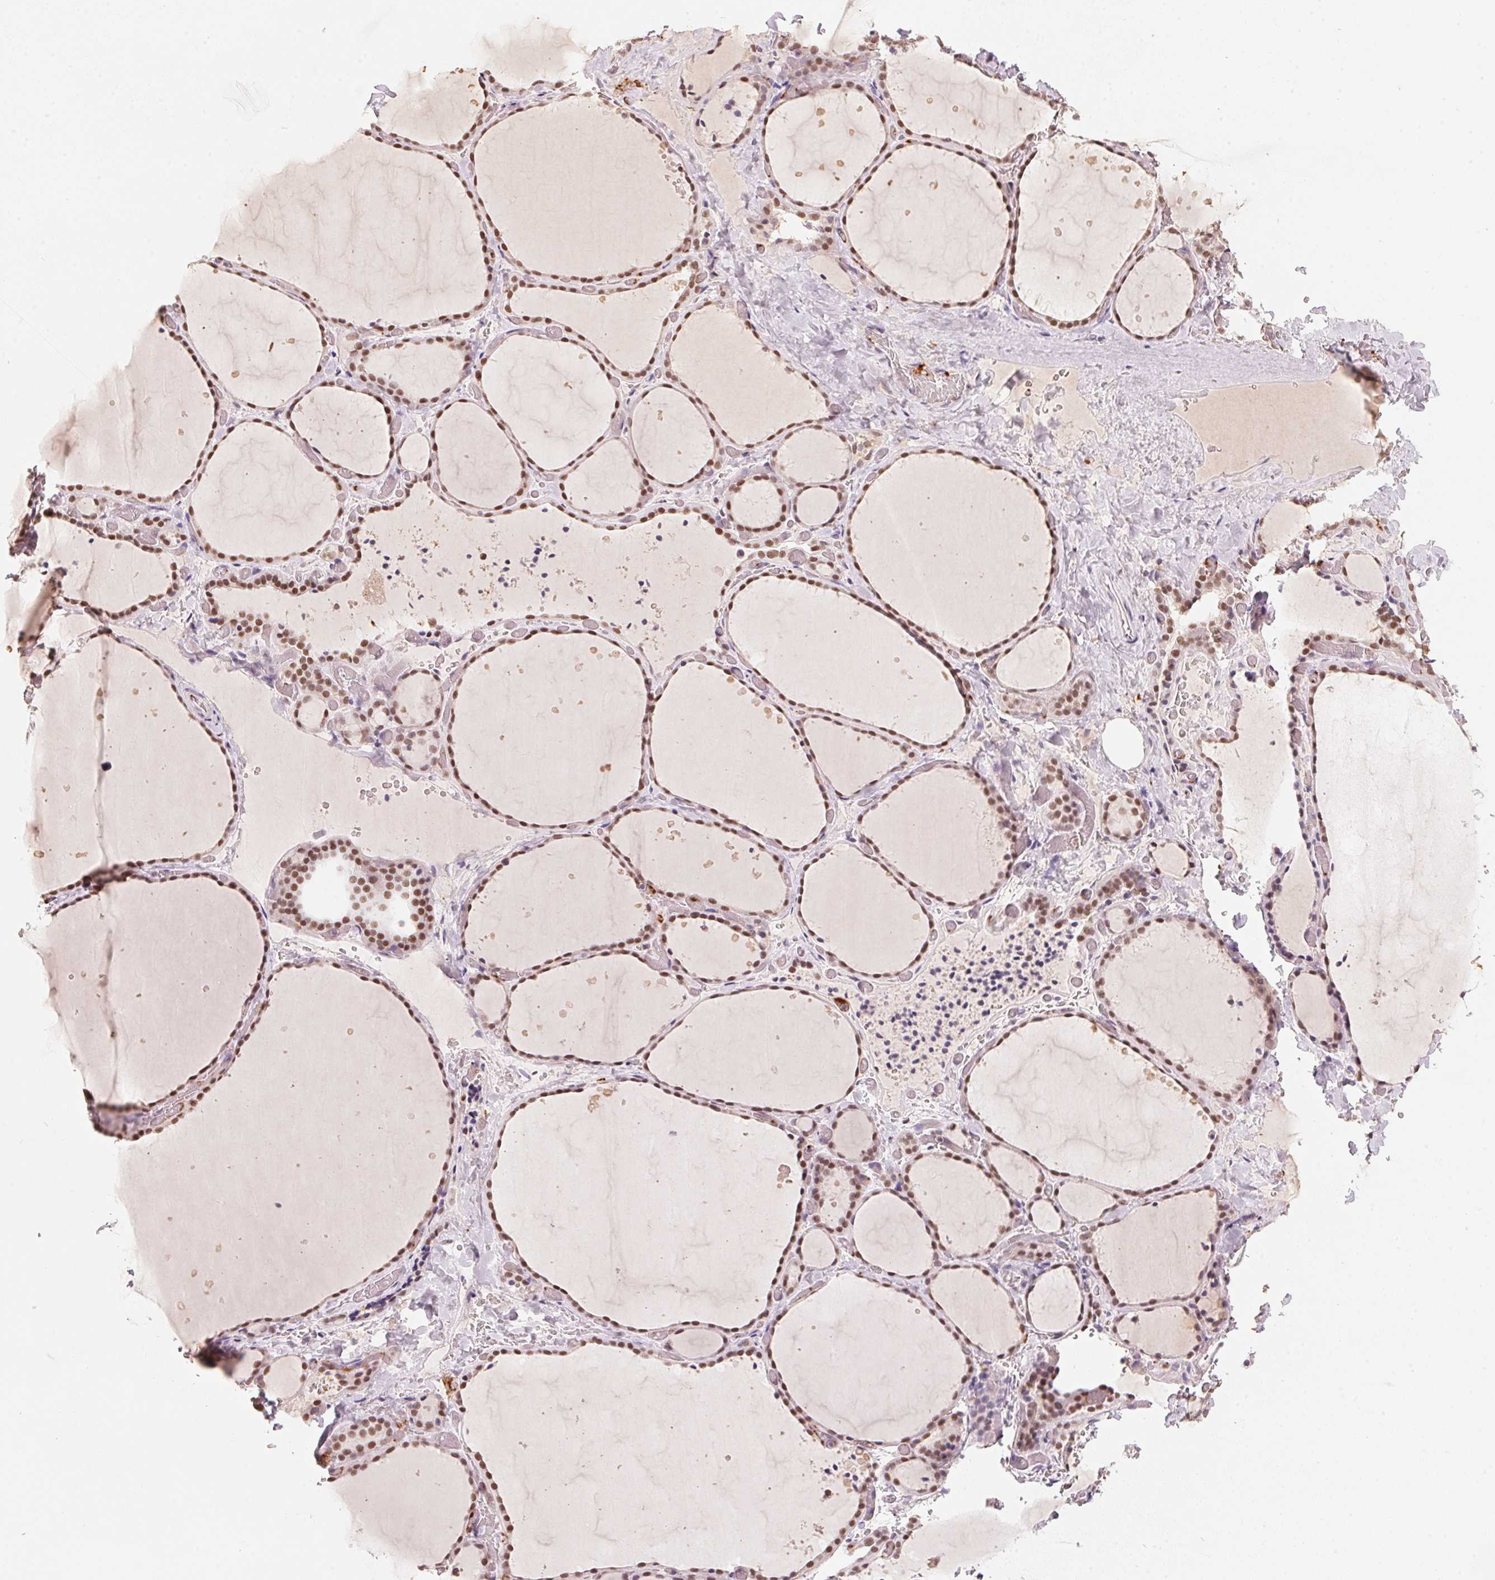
{"staining": {"intensity": "moderate", "quantity": ">75%", "location": "nuclear"}, "tissue": "thyroid gland", "cell_type": "Glandular cells", "image_type": "normal", "snomed": [{"axis": "morphology", "description": "Normal tissue, NOS"}, {"axis": "topography", "description": "Thyroid gland"}], "caption": "Immunohistochemistry histopathology image of unremarkable thyroid gland: human thyroid gland stained using IHC exhibits medium levels of moderate protein expression localized specifically in the nuclear of glandular cells, appearing as a nuclear brown color.", "gene": "ARHGAP22", "patient": {"sex": "female", "age": 36}}